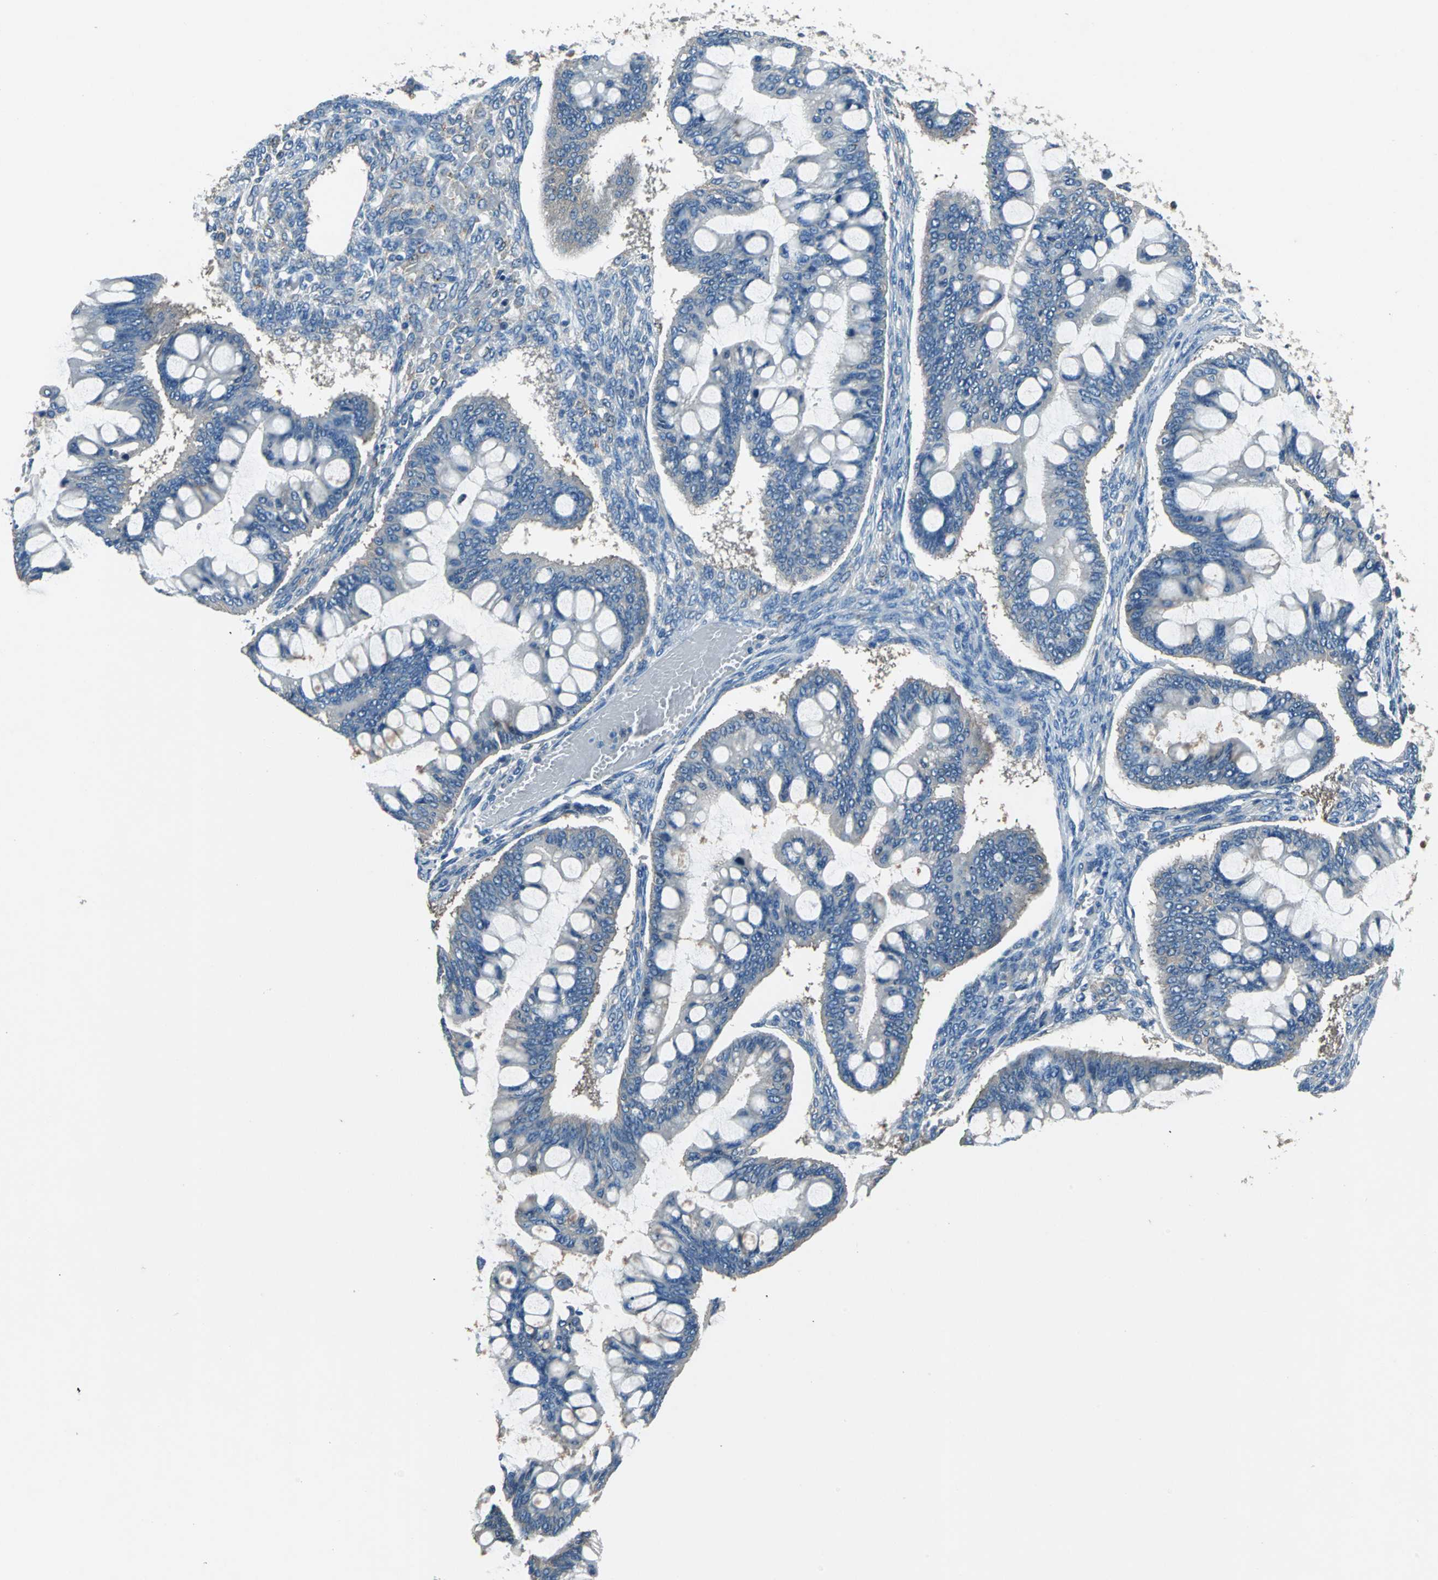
{"staining": {"intensity": "negative", "quantity": "none", "location": "none"}, "tissue": "ovarian cancer", "cell_type": "Tumor cells", "image_type": "cancer", "snomed": [{"axis": "morphology", "description": "Cystadenocarcinoma, mucinous, NOS"}, {"axis": "topography", "description": "Ovary"}], "caption": "The IHC photomicrograph has no significant positivity in tumor cells of ovarian cancer tissue. (DAB immunohistochemistry, high magnification).", "gene": "PRKCA", "patient": {"sex": "female", "age": 73}}